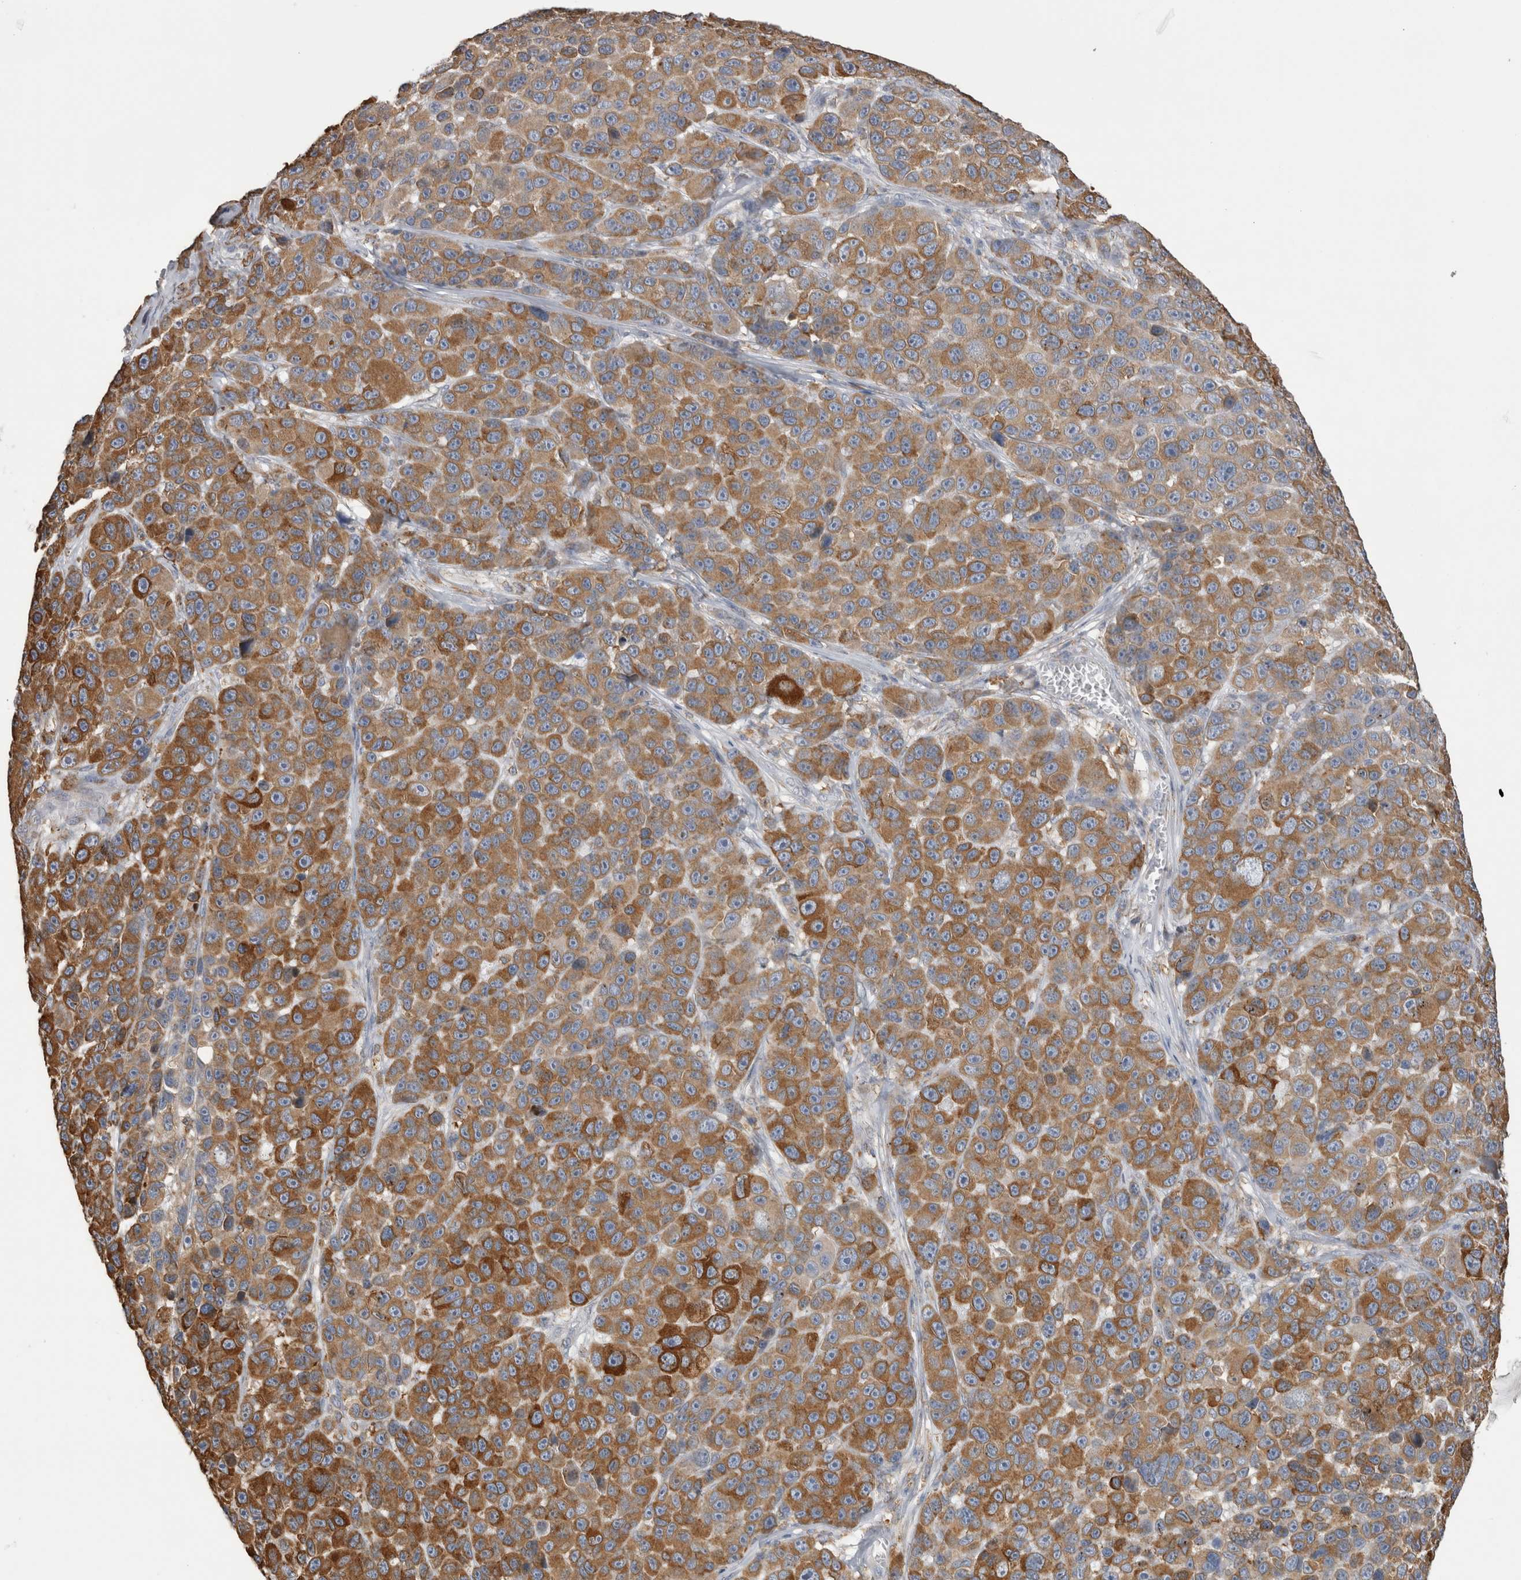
{"staining": {"intensity": "moderate", "quantity": ">75%", "location": "cytoplasmic/membranous"}, "tissue": "melanoma", "cell_type": "Tumor cells", "image_type": "cancer", "snomed": [{"axis": "morphology", "description": "Malignant melanoma, NOS"}, {"axis": "topography", "description": "Skin"}], "caption": "Protein expression analysis of malignant melanoma shows moderate cytoplasmic/membranous positivity in approximately >75% of tumor cells.", "gene": "LRPAP1", "patient": {"sex": "male", "age": 53}}